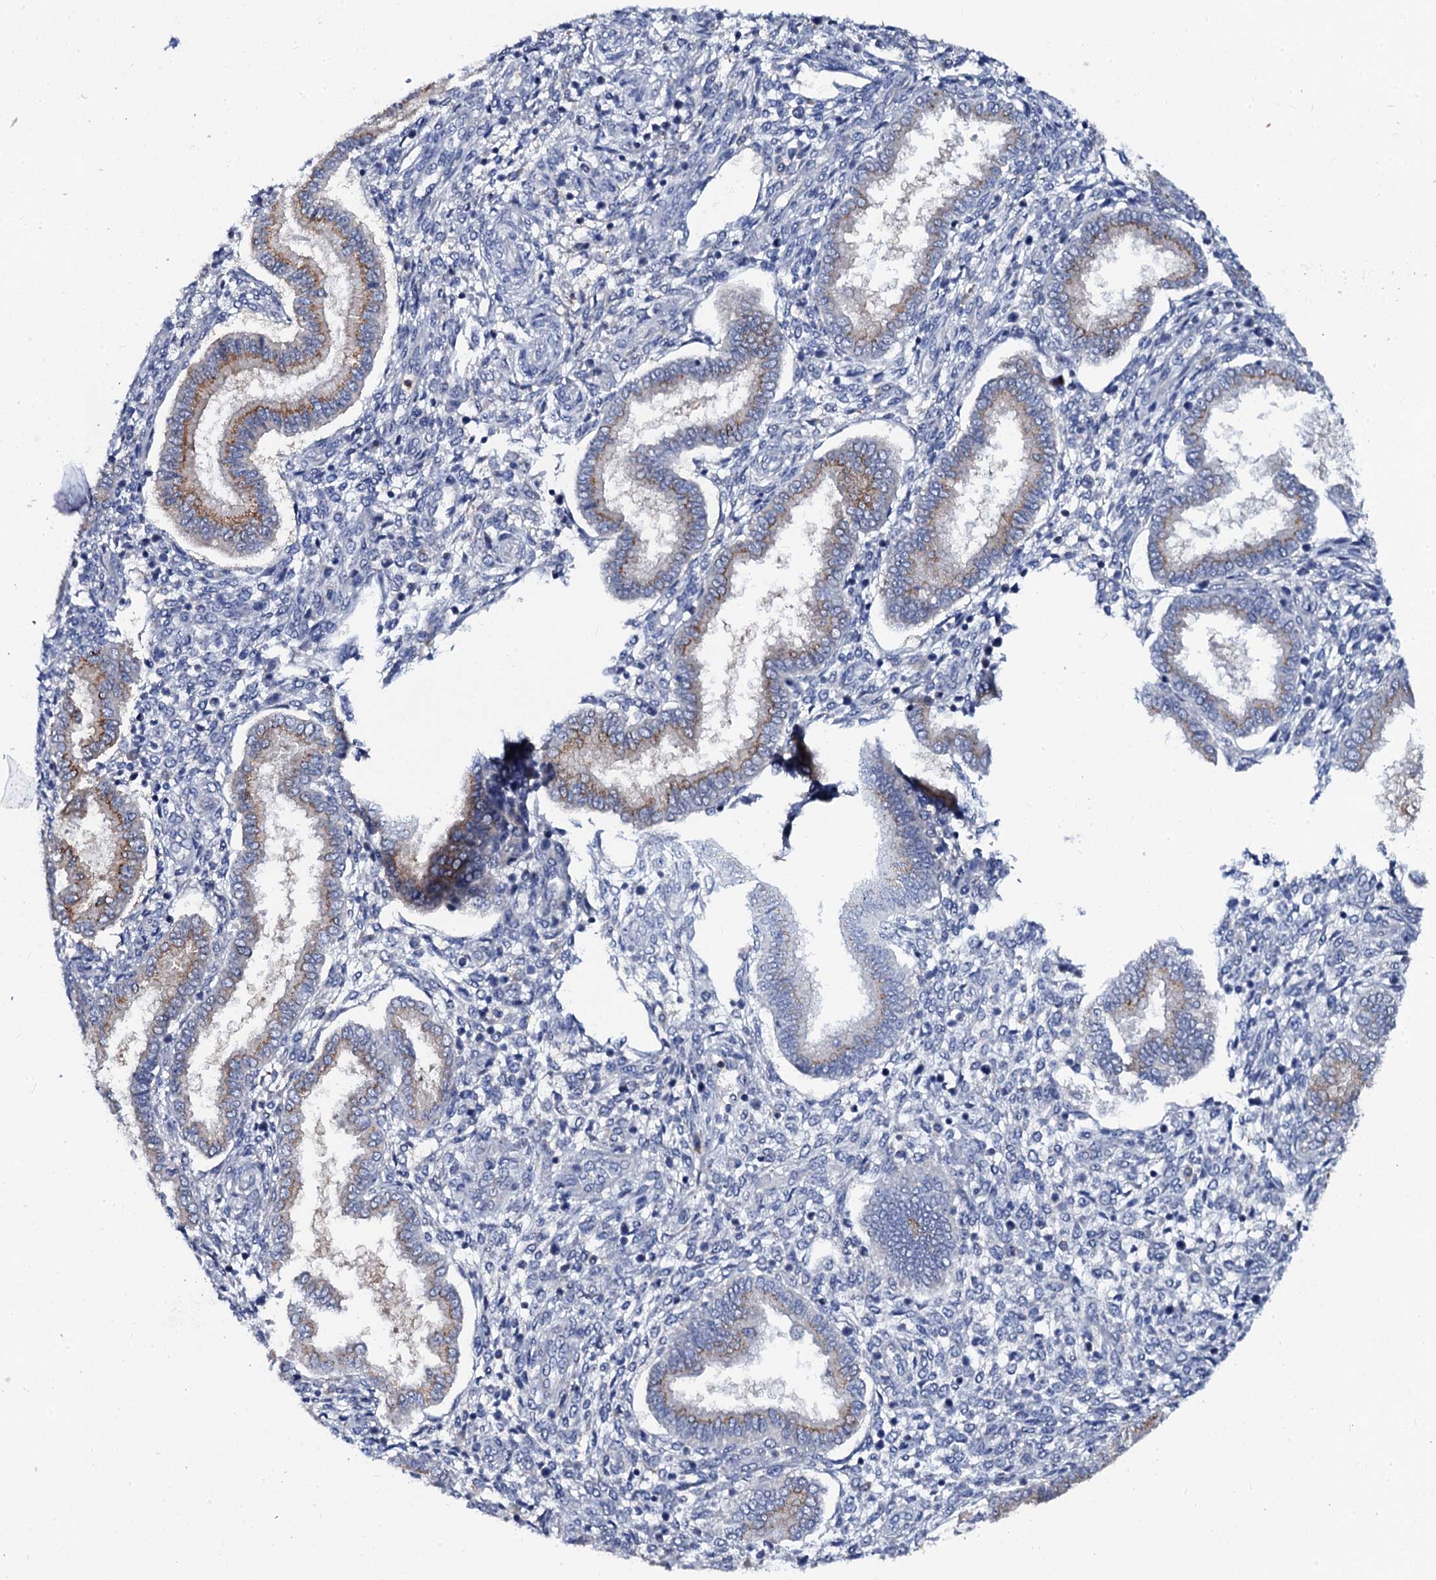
{"staining": {"intensity": "negative", "quantity": "none", "location": "none"}, "tissue": "endometrium", "cell_type": "Cells in endometrial stroma", "image_type": "normal", "snomed": [{"axis": "morphology", "description": "Normal tissue, NOS"}, {"axis": "topography", "description": "Endometrium"}], "caption": "The immunohistochemistry (IHC) histopathology image has no significant positivity in cells in endometrial stroma of endometrium. (DAB (3,3'-diaminobenzidine) IHC visualized using brightfield microscopy, high magnification).", "gene": "OTOL1", "patient": {"sex": "female", "age": 24}}